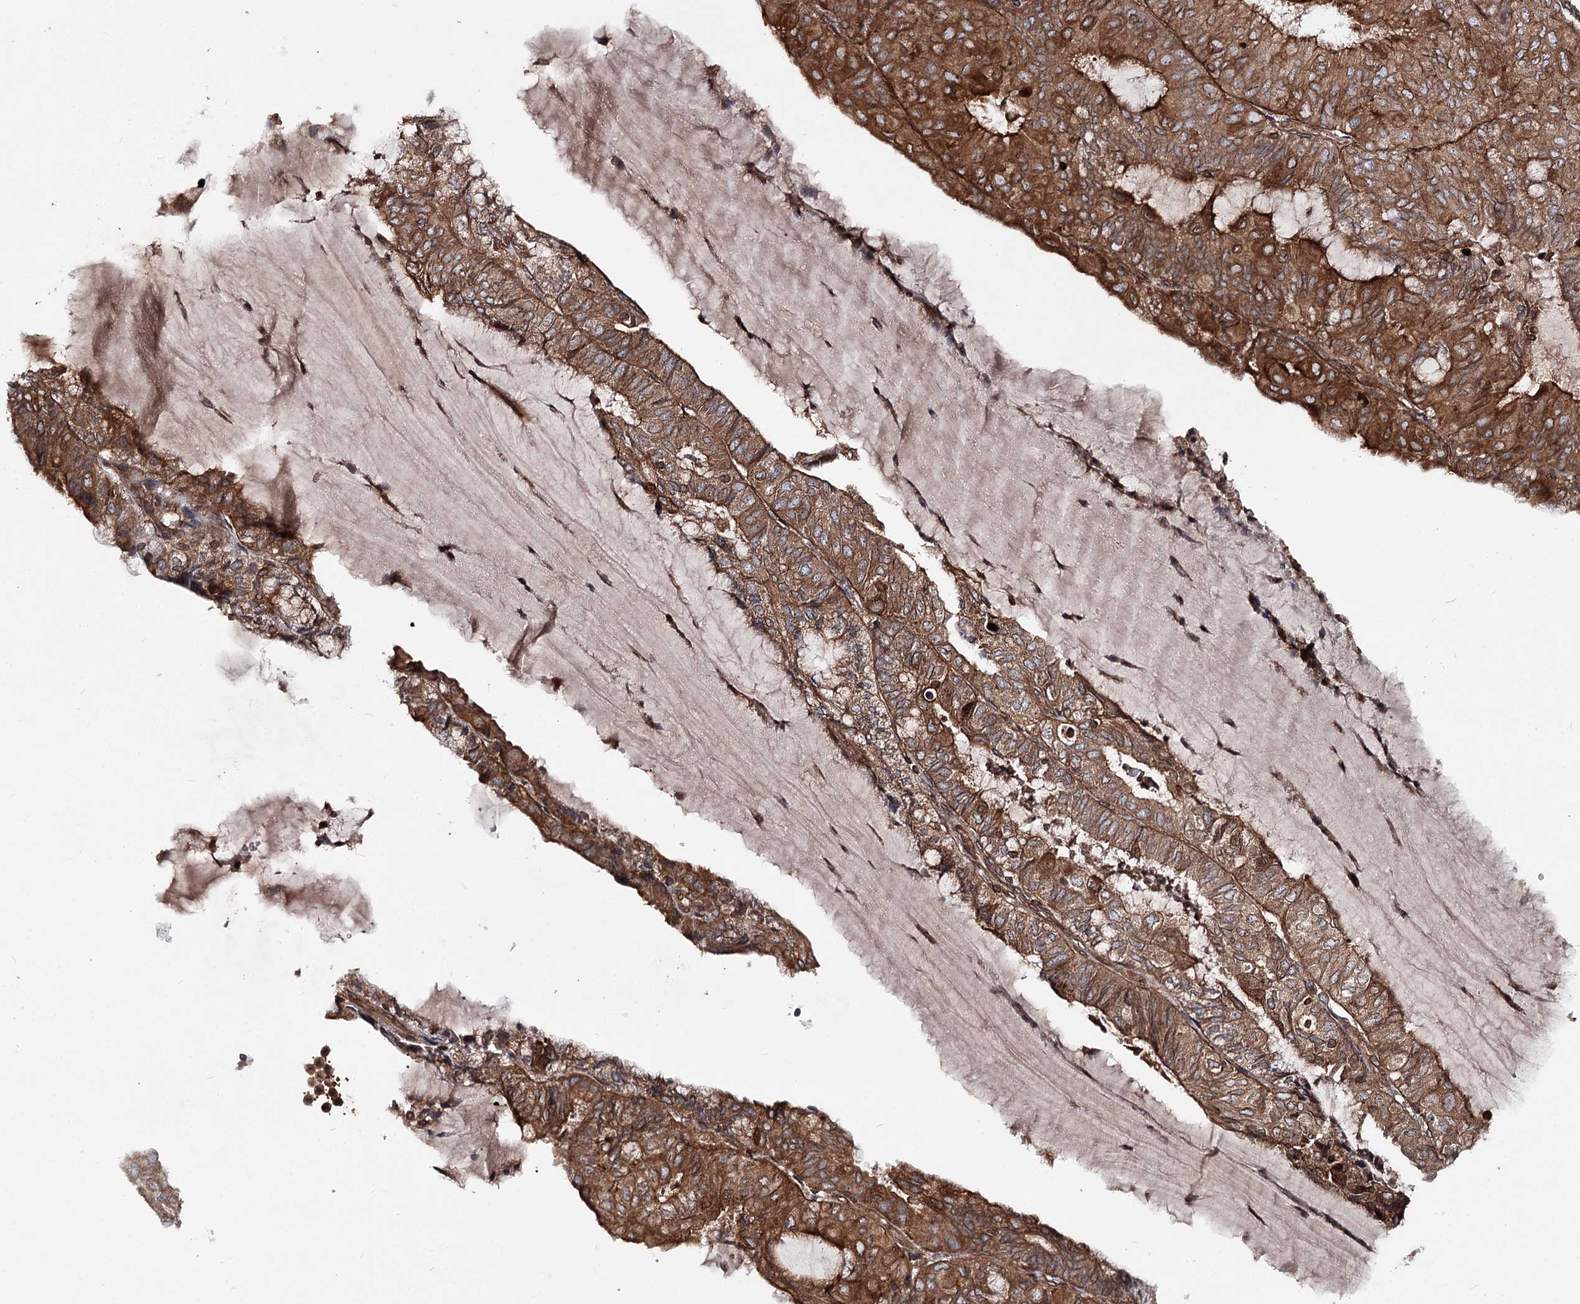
{"staining": {"intensity": "strong", "quantity": ">75%", "location": "cytoplasmic/membranous"}, "tissue": "endometrial cancer", "cell_type": "Tumor cells", "image_type": "cancer", "snomed": [{"axis": "morphology", "description": "Adenocarcinoma, NOS"}, {"axis": "topography", "description": "Endometrium"}], "caption": "Endometrial cancer tissue exhibits strong cytoplasmic/membranous positivity in about >75% of tumor cells", "gene": "FGFR1OP2", "patient": {"sex": "female", "age": 81}}